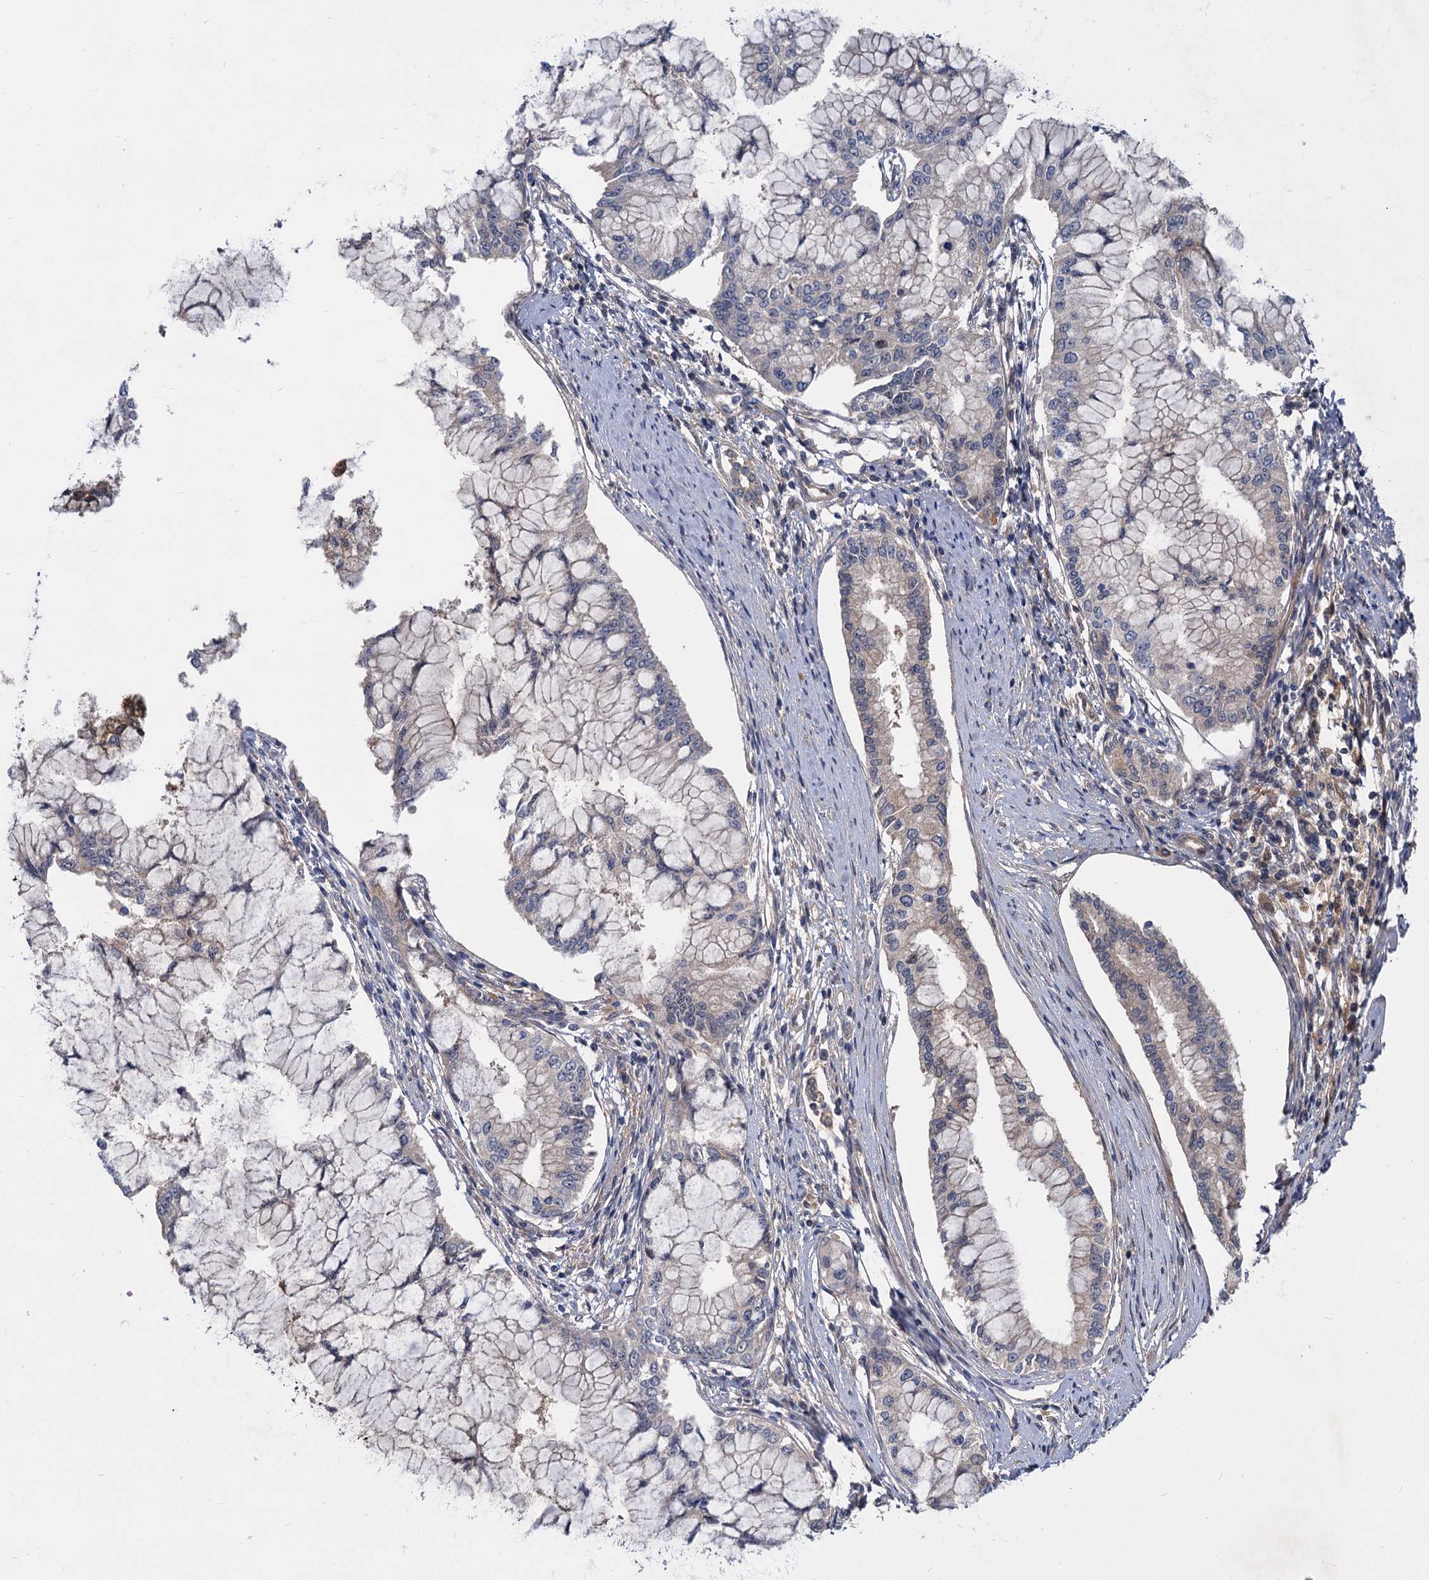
{"staining": {"intensity": "weak", "quantity": "<25%", "location": "cytoplasmic/membranous"}, "tissue": "pancreatic cancer", "cell_type": "Tumor cells", "image_type": "cancer", "snomed": [{"axis": "morphology", "description": "Adenocarcinoma, NOS"}, {"axis": "topography", "description": "Pancreas"}], "caption": "Tumor cells are negative for protein expression in human pancreatic adenocarcinoma.", "gene": "SNX15", "patient": {"sex": "male", "age": 46}}